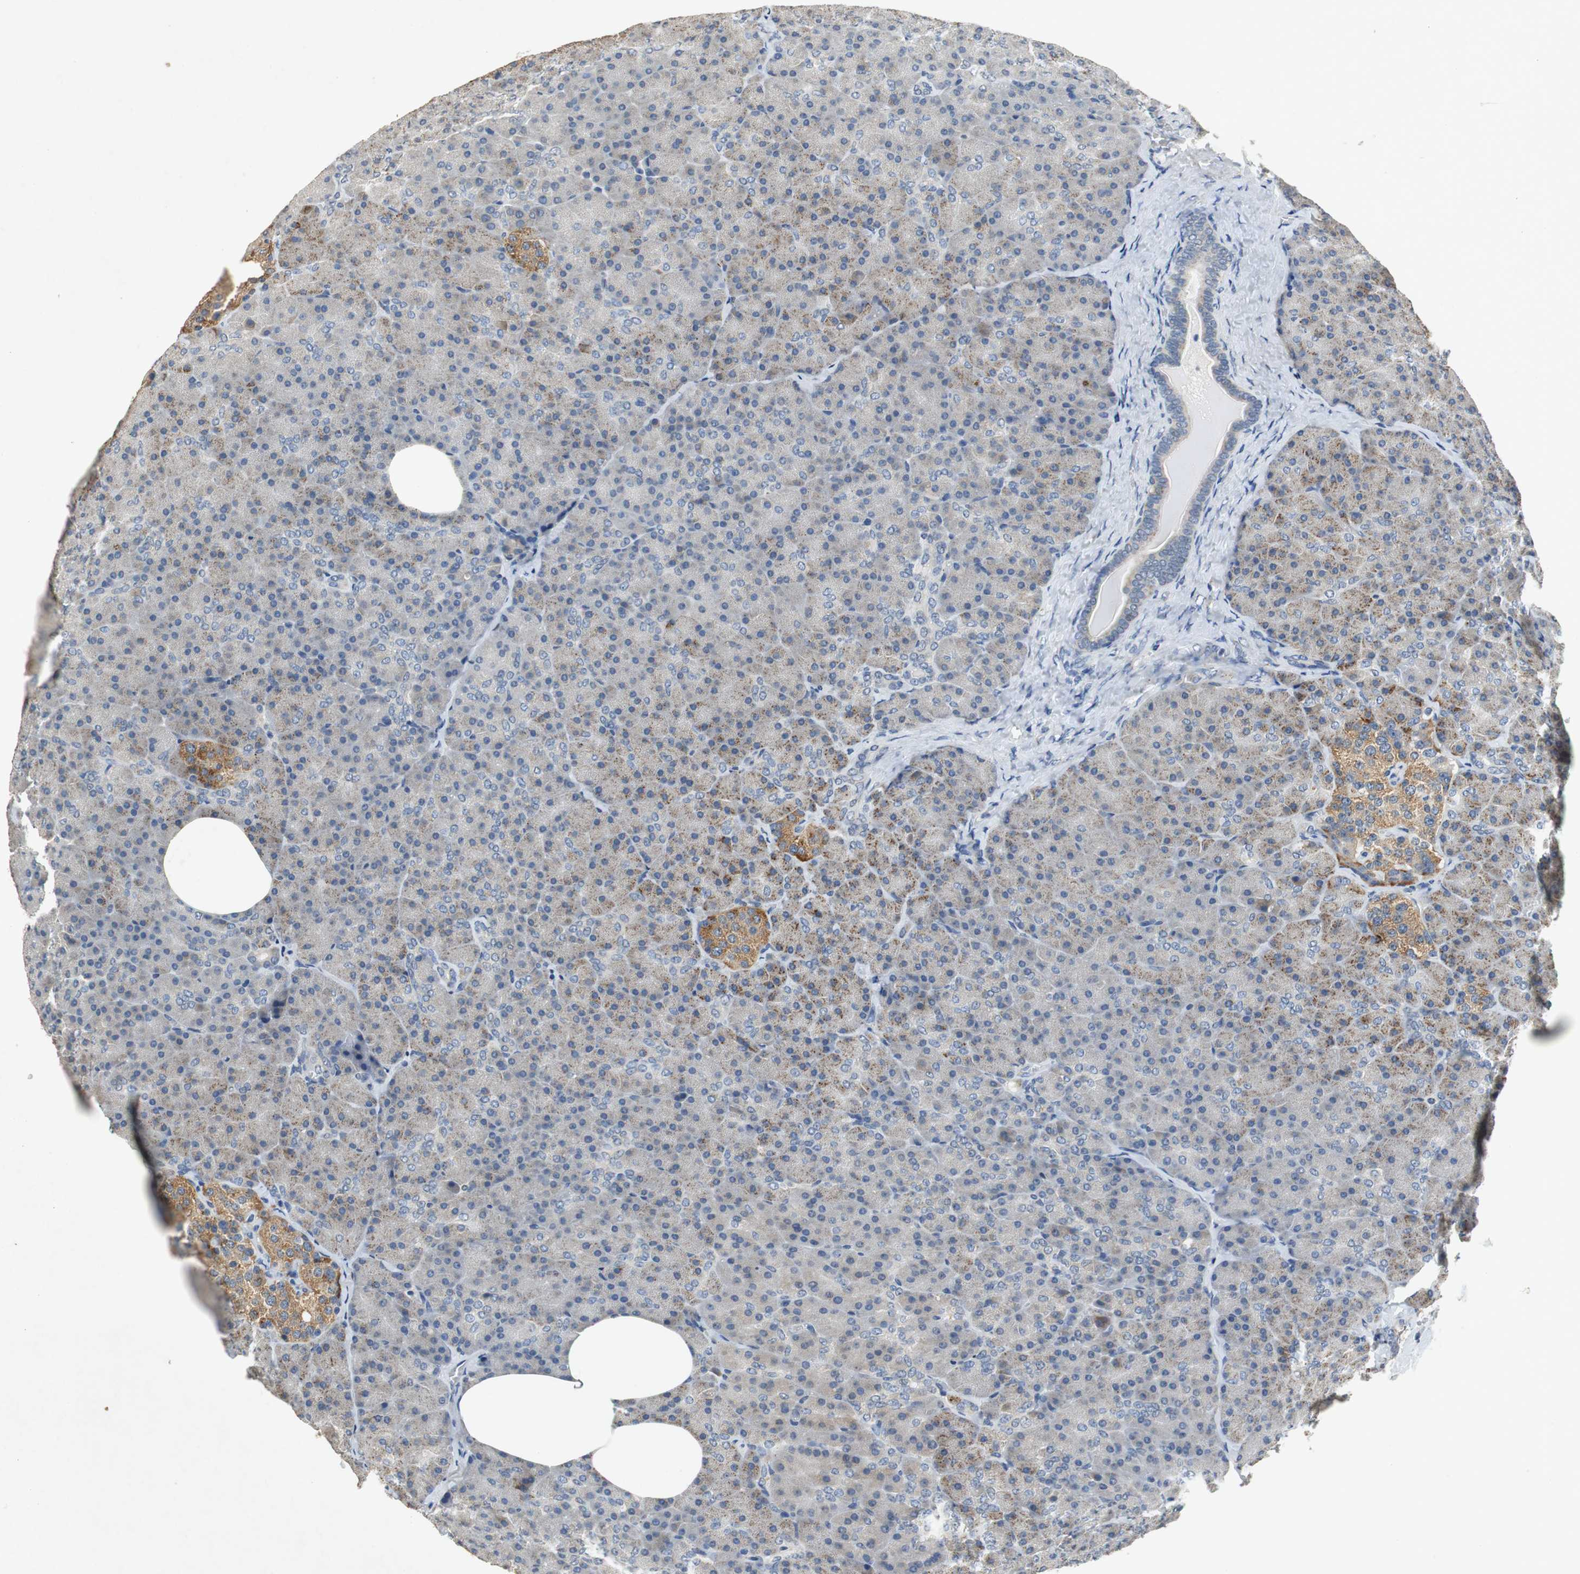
{"staining": {"intensity": "weak", "quantity": "25%-75%", "location": "cytoplasmic/membranous"}, "tissue": "pancreas", "cell_type": "Exocrine glandular cells", "image_type": "normal", "snomed": [{"axis": "morphology", "description": "Normal tissue, NOS"}, {"axis": "topography", "description": "Pancreas"}], "caption": "A low amount of weak cytoplasmic/membranous expression is seen in approximately 25%-75% of exocrine glandular cells in normal pancreas. (IHC, brightfield microscopy, high magnification).", "gene": "GLCCI1", "patient": {"sex": "female", "age": 35}}